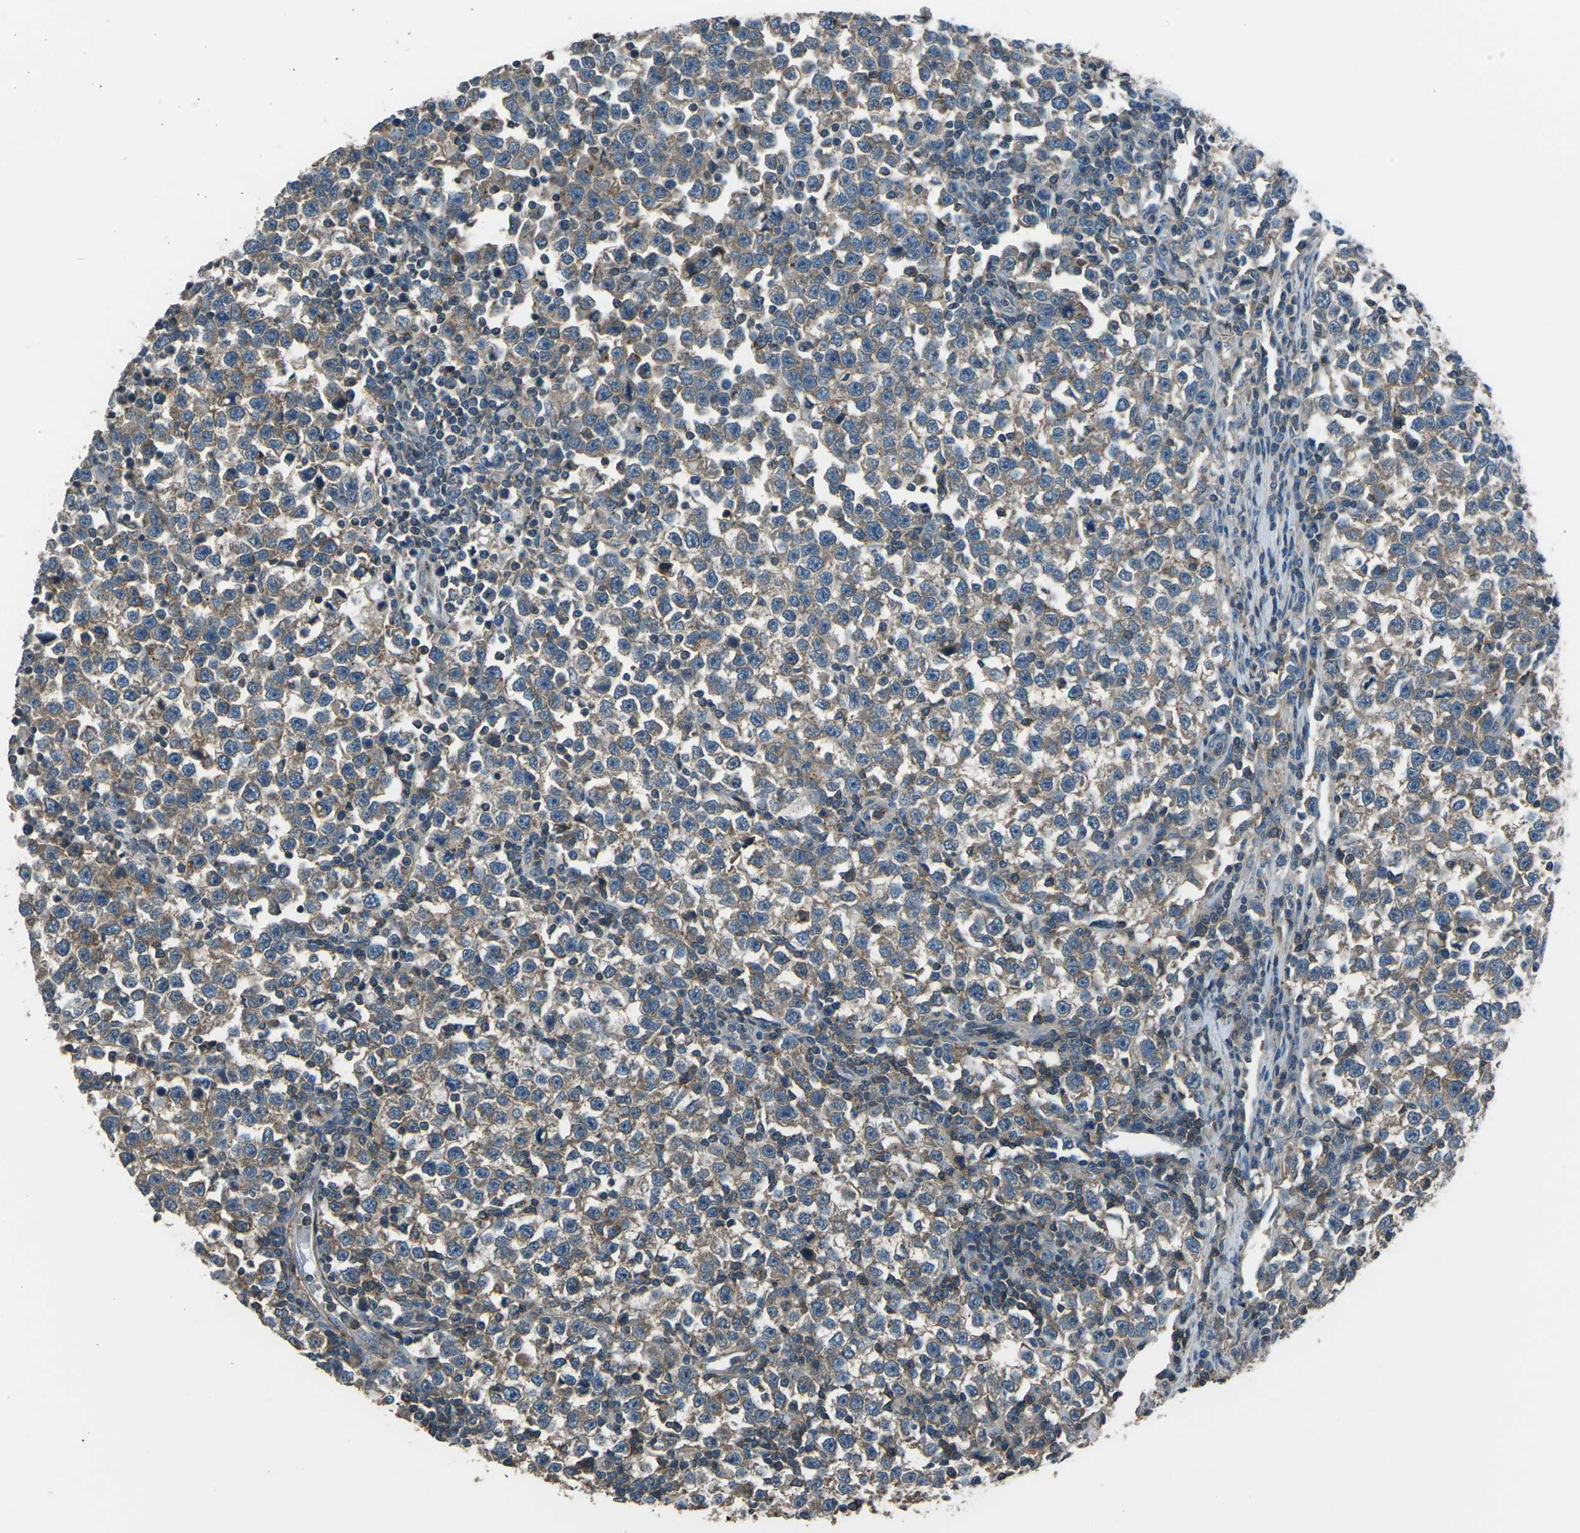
{"staining": {"intensity": "weak", "quantity": ">75%", "location": "cytoplasmic/membranous"}, "tissue": "testis cancer", "cell_type": "Tumor cells", "image_type": "cancer", "snomed": [{"axis": "morphology", "description": "Seminoma, NOS"}, {"axis": "topography", "description": "Testis"}], "caption": "Immunohistochemistry (IHC) (DAB (3,3'-diaminobenzidine)) staining of human seminoma (testis) reveals weak cytoplasmic/membranous protein expression in approximately >75% of tumor cells. (DAB (3,3'-diaminobenzidine) IHC with brightfield microscopy, high magnification).", "gene": "CMTM4", "patient": {"sex": "male", "age": 43}}